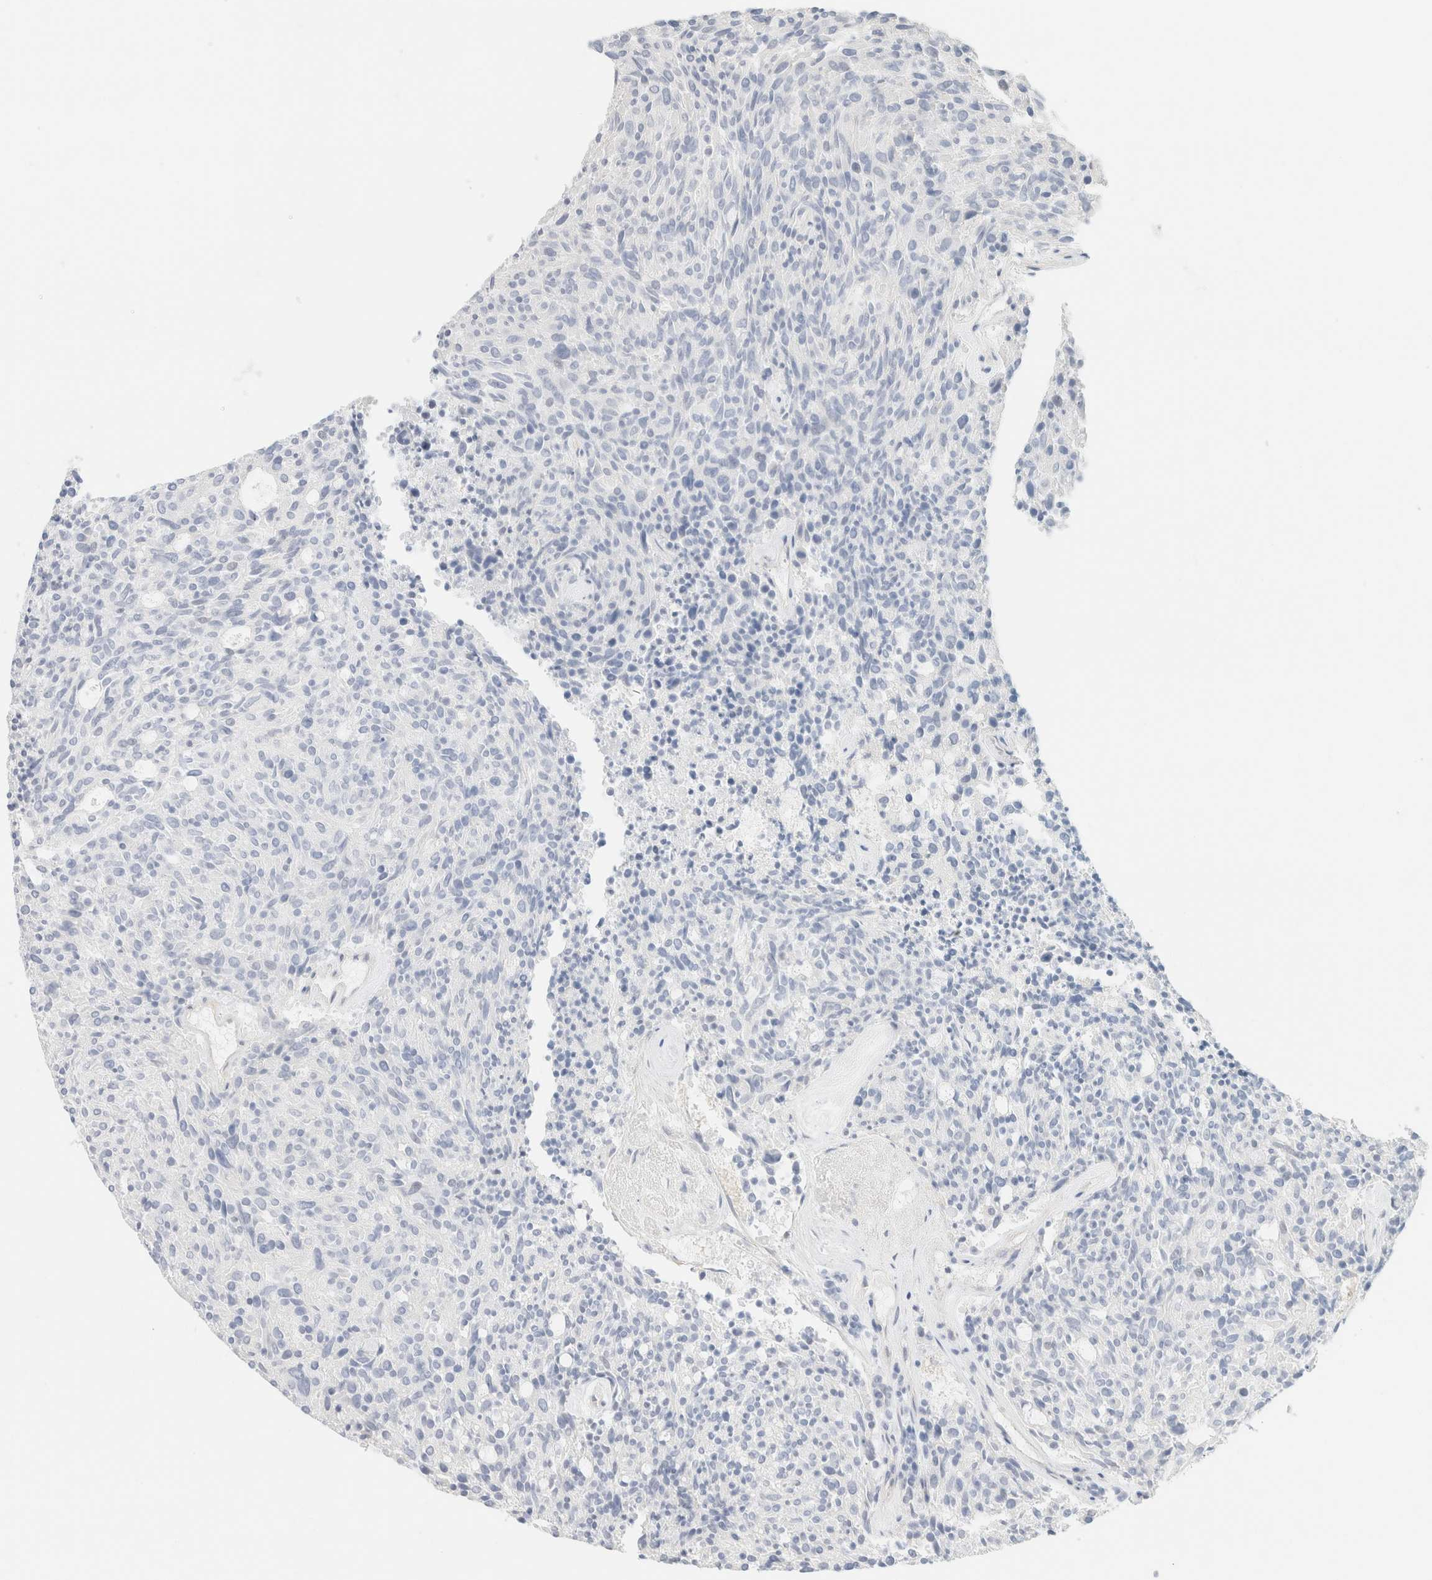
{"staining": {"intensity": "negative", "quantity": "none", "location": "none"}, "tissue": "carcinoid", "cell_type": "Tumor cells", "image_type": "cancer", "snomed": [{"axis": "morphology", "description": "Carcinoid, malignant, NOS"}, {"axis": "topography", "description": "Pancreas"}], "caption": "High power microscopy photomicrograph of an immunohistochemistry histopathology image of carcinoid, revealing no significant positivity in tumor cells.", "gene": "IKZF3", "patient": {"sex": "female", "age": 54}}